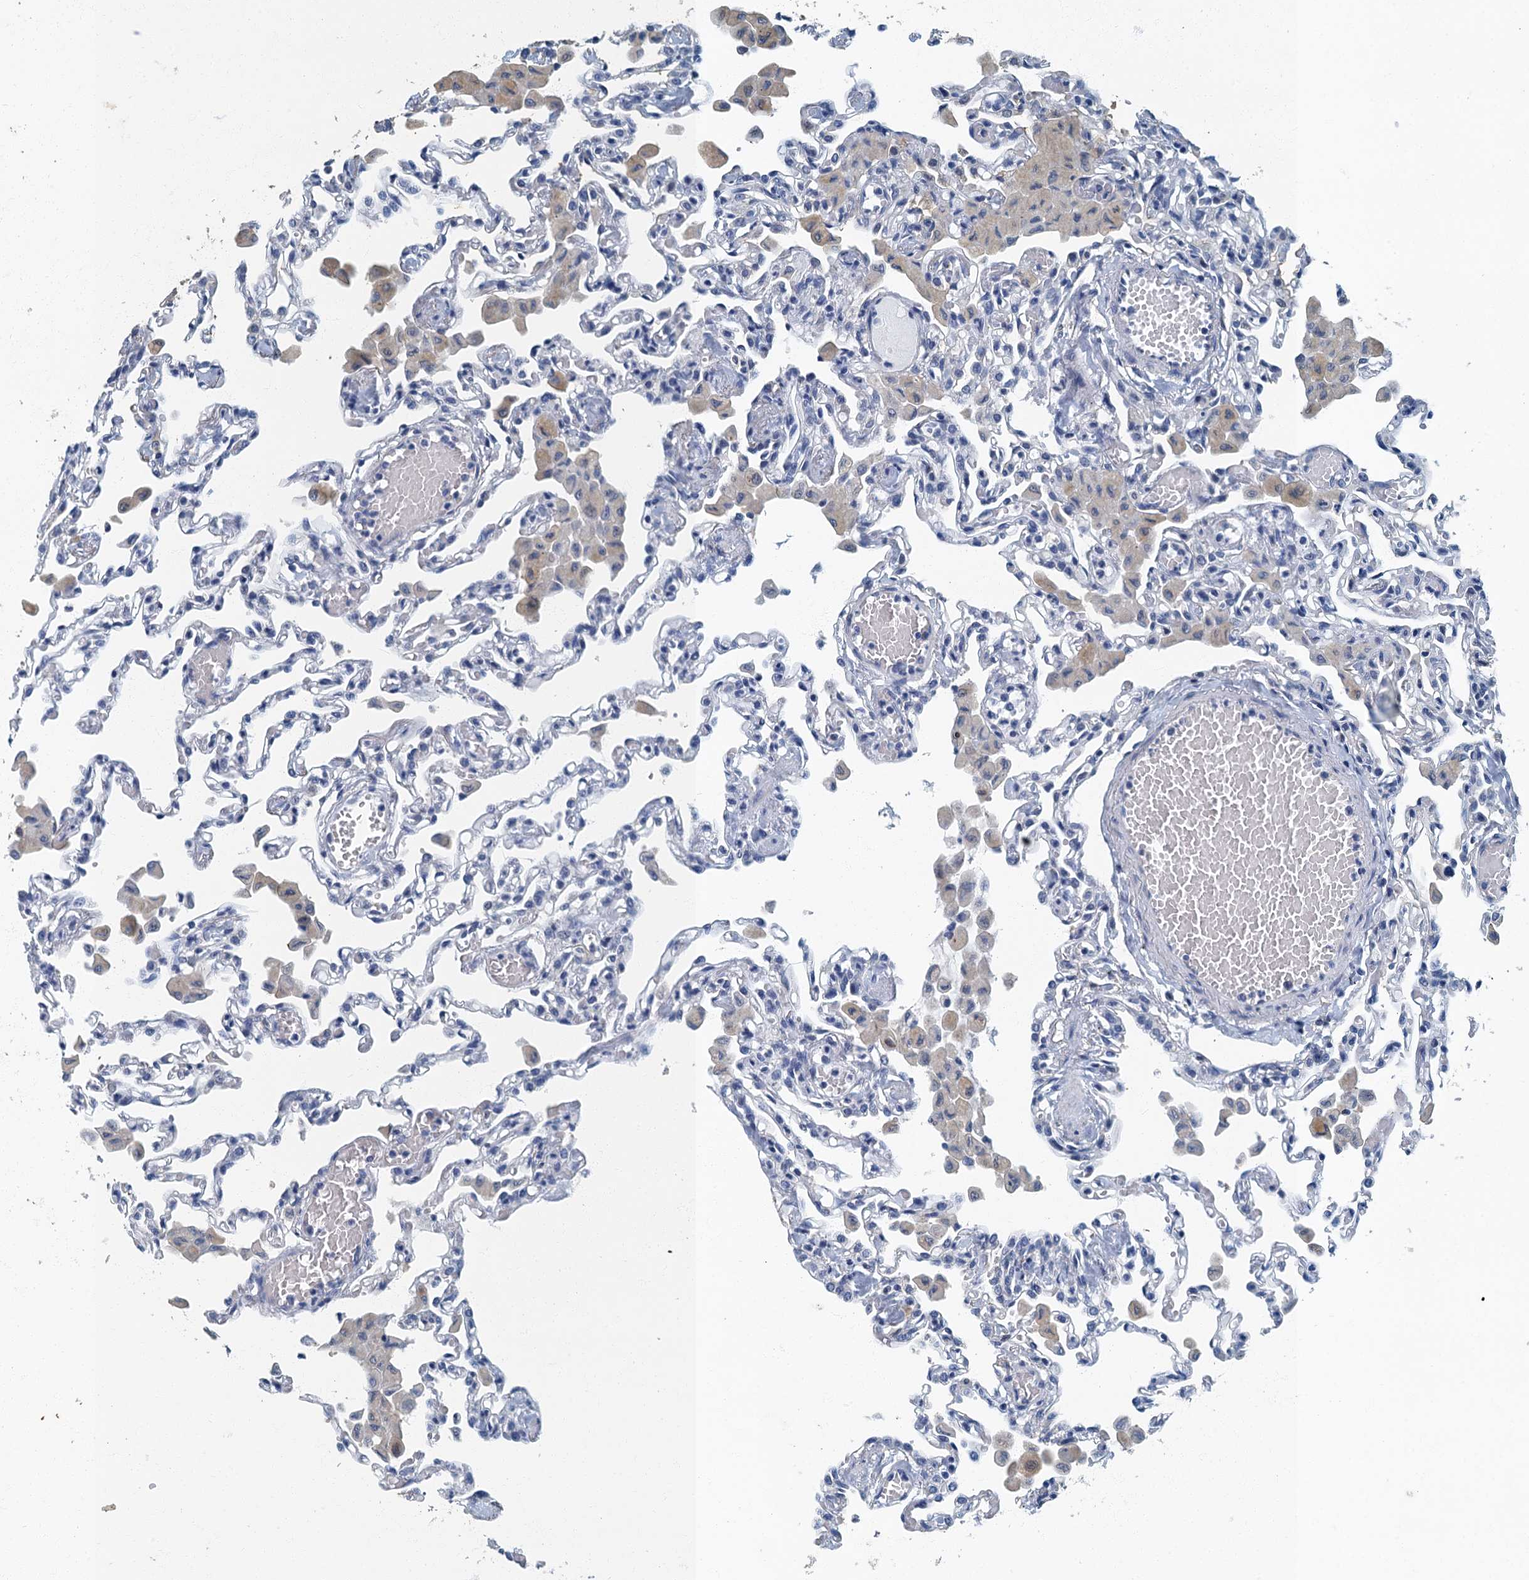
{"staining": {"intensity": "negative", "quantity": "none", "location": "none"}, "tissue": "lung", "cell_type": "Alveolar cells", "image_type": "normal", "snomed": [{"axis": "morphology", "description": "Normal tissue, NOS"}, {"axis": "topography", "description": "Bronchus"}, {"axis": "topography", "description": "Lung"}], "caption": "Immunohistochemical staining of benign lung shows no significant positivity in alveolar cells. (Immunohistochemistry (ihc), brightfield microscopy, high magnification).", "gene": "GADL1", "patient": {"sex": "female", "age": 49}}